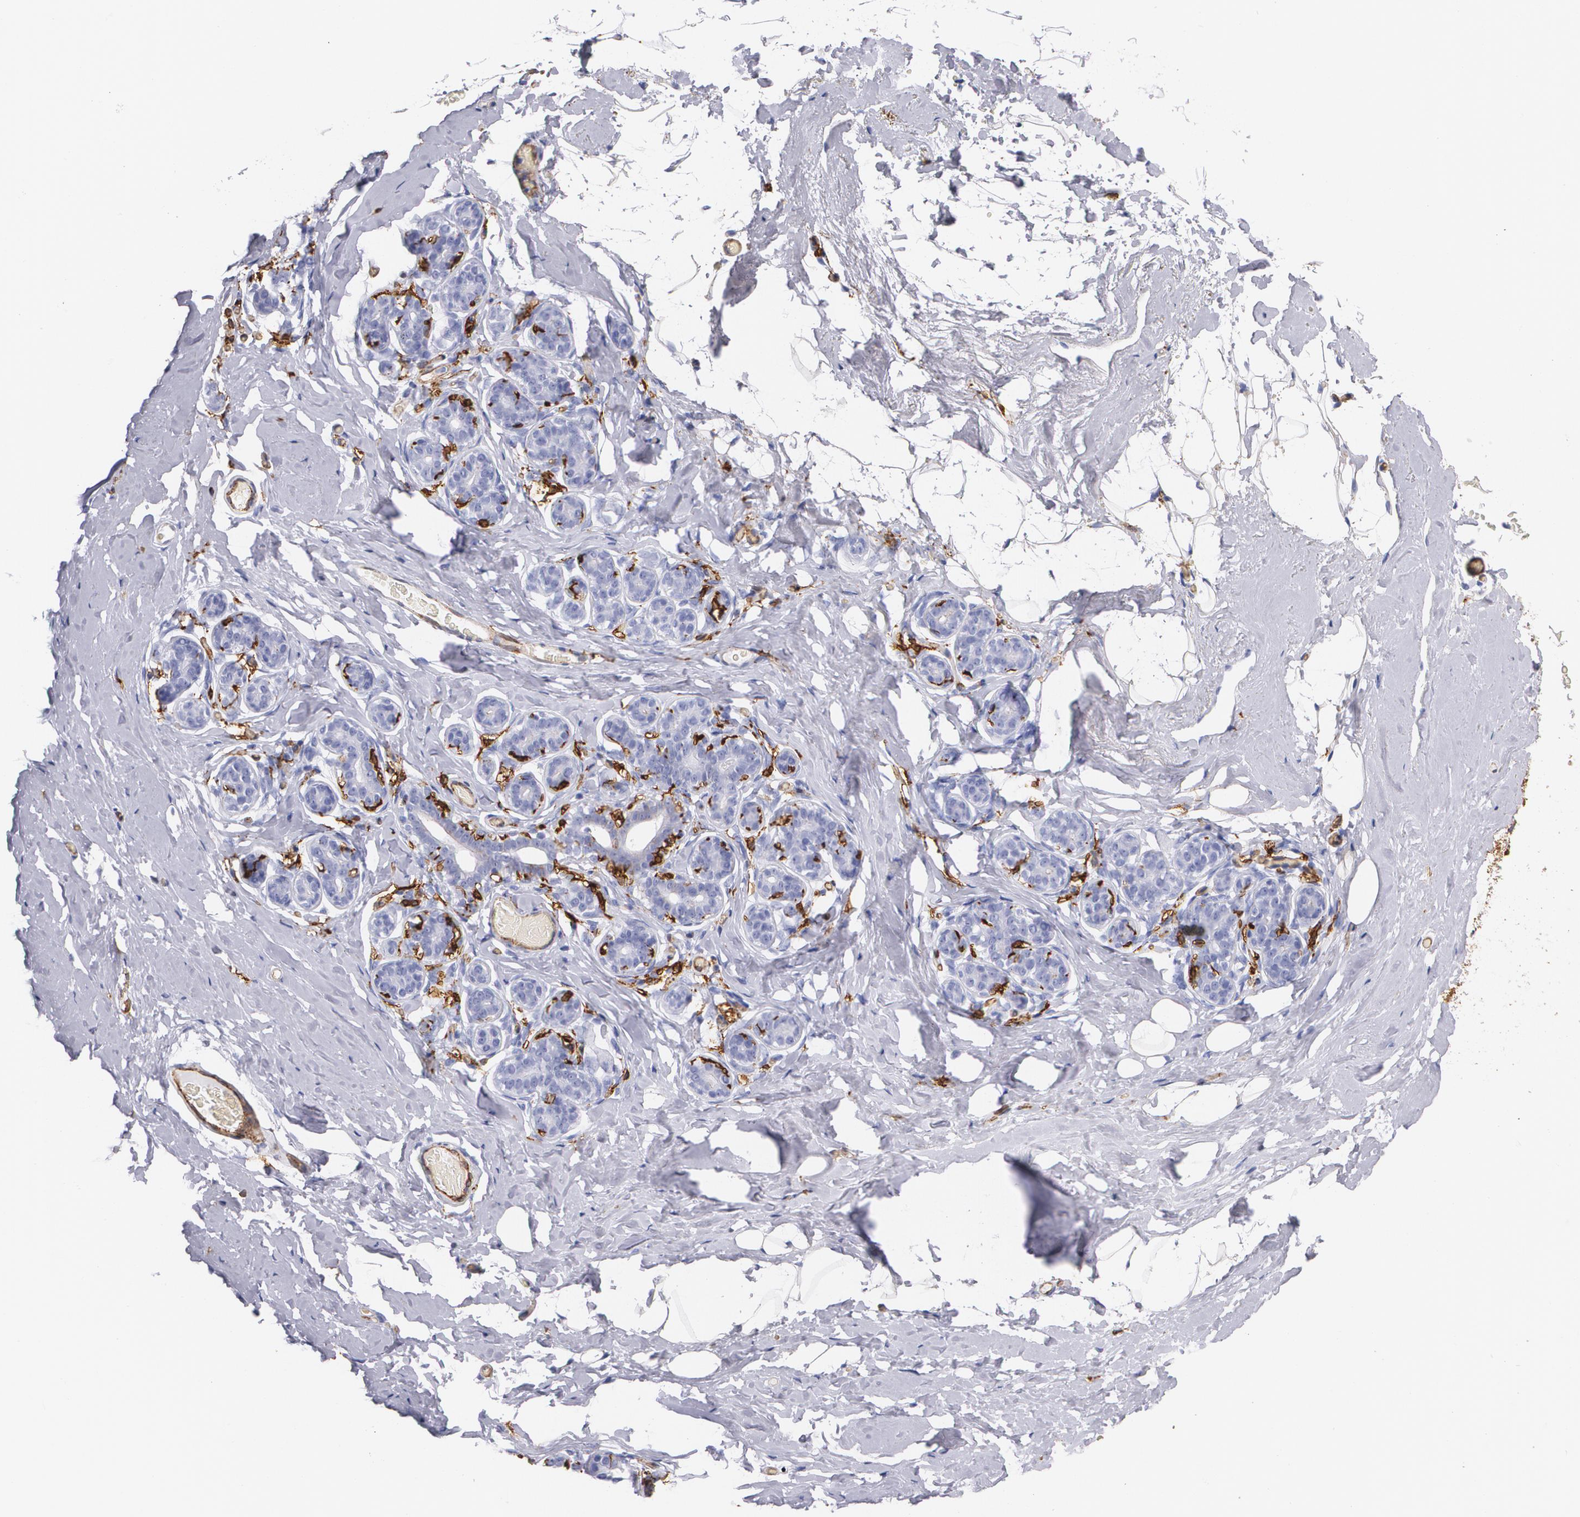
{"staining": {"intensity": "negative", "quantity": "none", "location": "none"}, "tissue": "breast", "cell_type": "Adipocytes", "image_type": "normal", "snomed": [{"axis": "morphology", "description": "Normal tissue, NOS"}, {"axis": "topography", "description": "Breast"}, {"axis": "topography", "description": "Soft tissue"}], "caption": "Adipocytes are negative for protein expression in benign human breast. (DAB (3,3'-diaminobenzidine) immunohistochemistry (IHC) visualized using brightfield microscopy, high magnification).", "gene": "HLA", "patient": {"sex": "female", "age": 75}}